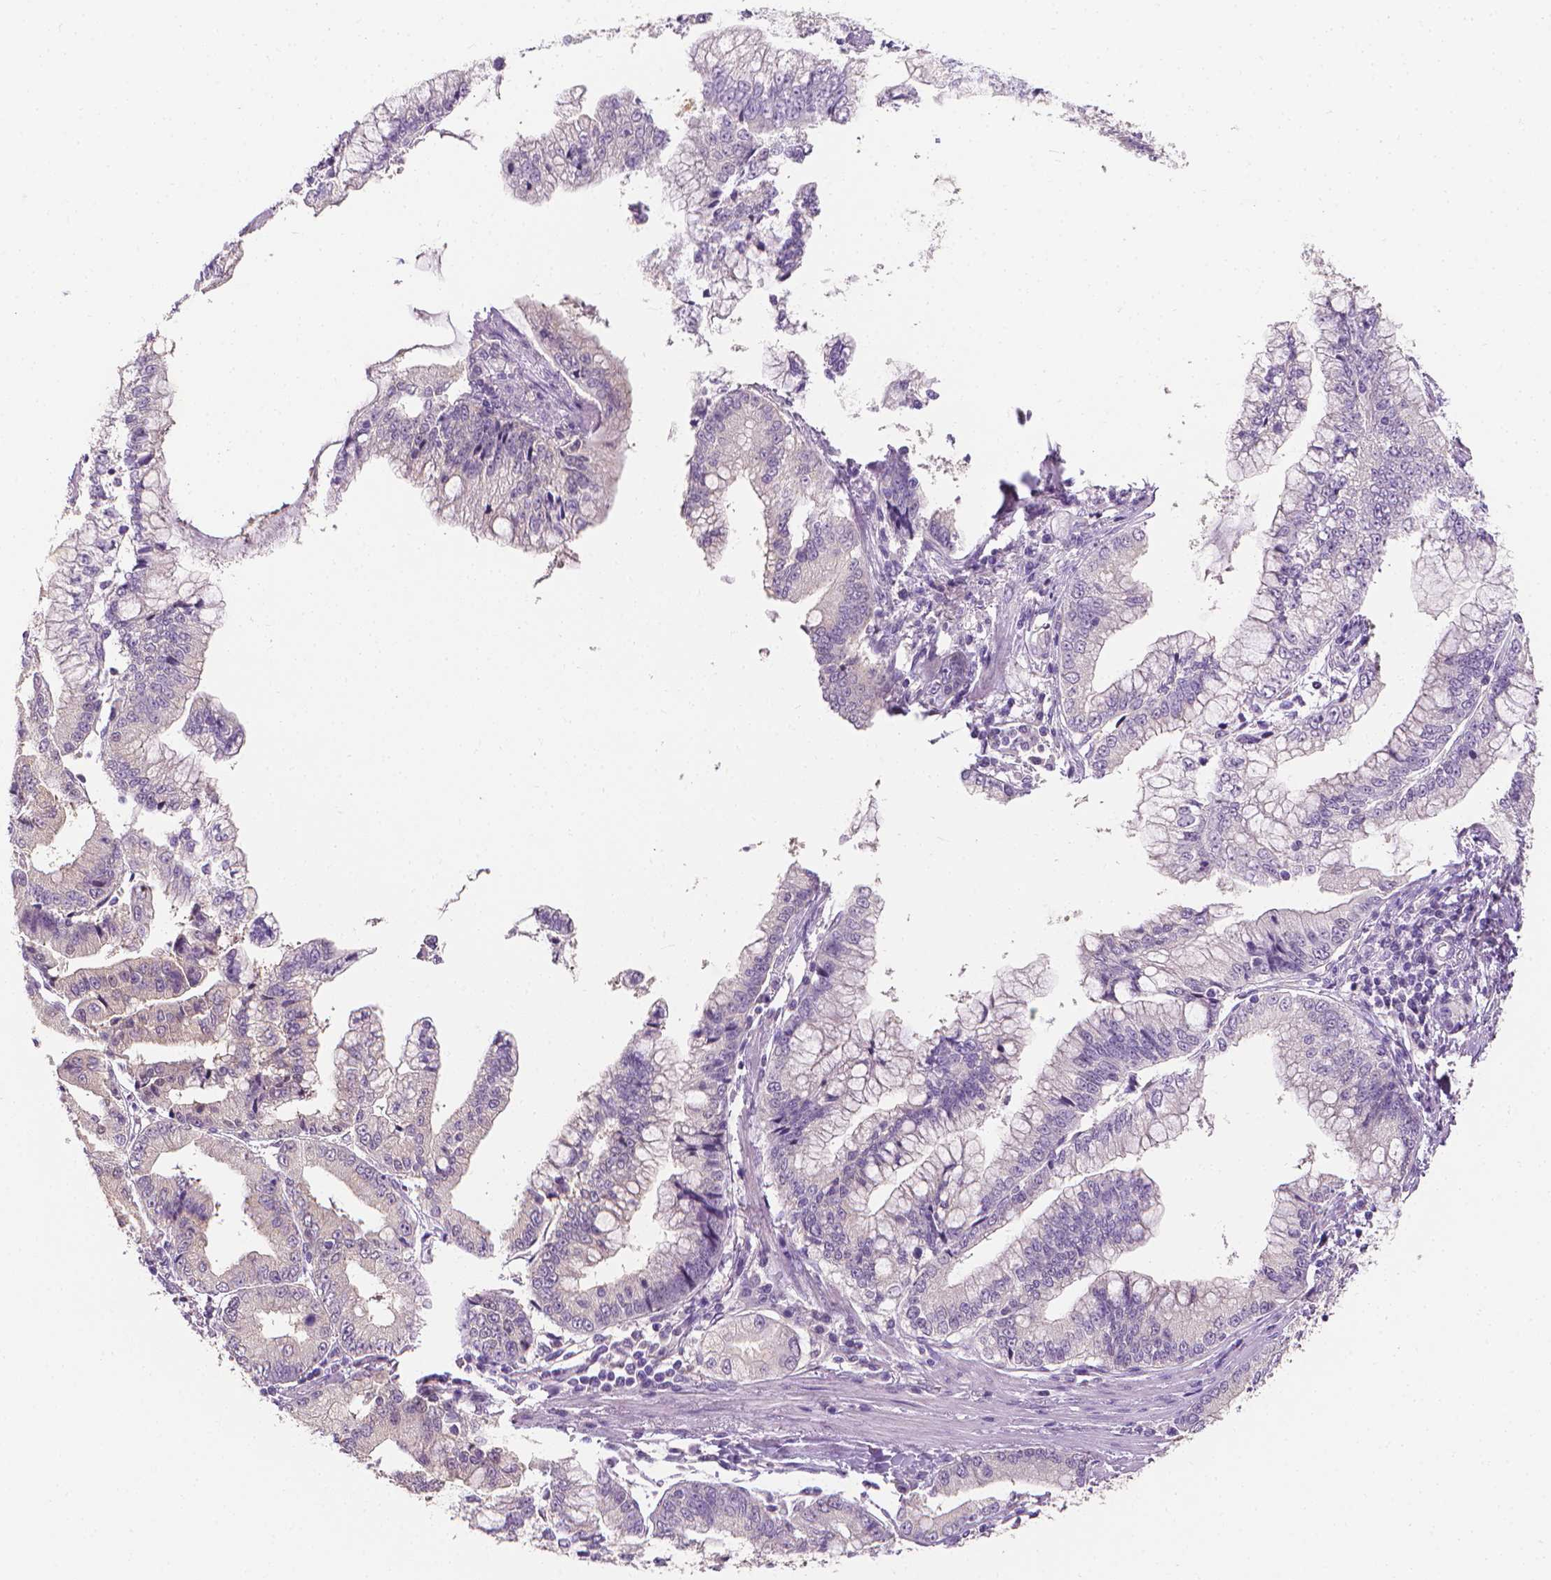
{"staining": {"intensity": "negative", "quantity": "none", "location": "none"}, "tissue": "stomach cancer", "cell_type": "Tumor cells", "image_type": "cancer", "snomed": [{"axis": "morphology", "description": "Adenocarcinoma, NOS"}, {"axis": "topography", "description": "Stomach, upper"}], "caption": "Image shows no protein positivity in tumor cells of stomach adenocarcinoma tissue.", "gene": "FASN", "patient": {"sex": "female", "age": 74}}